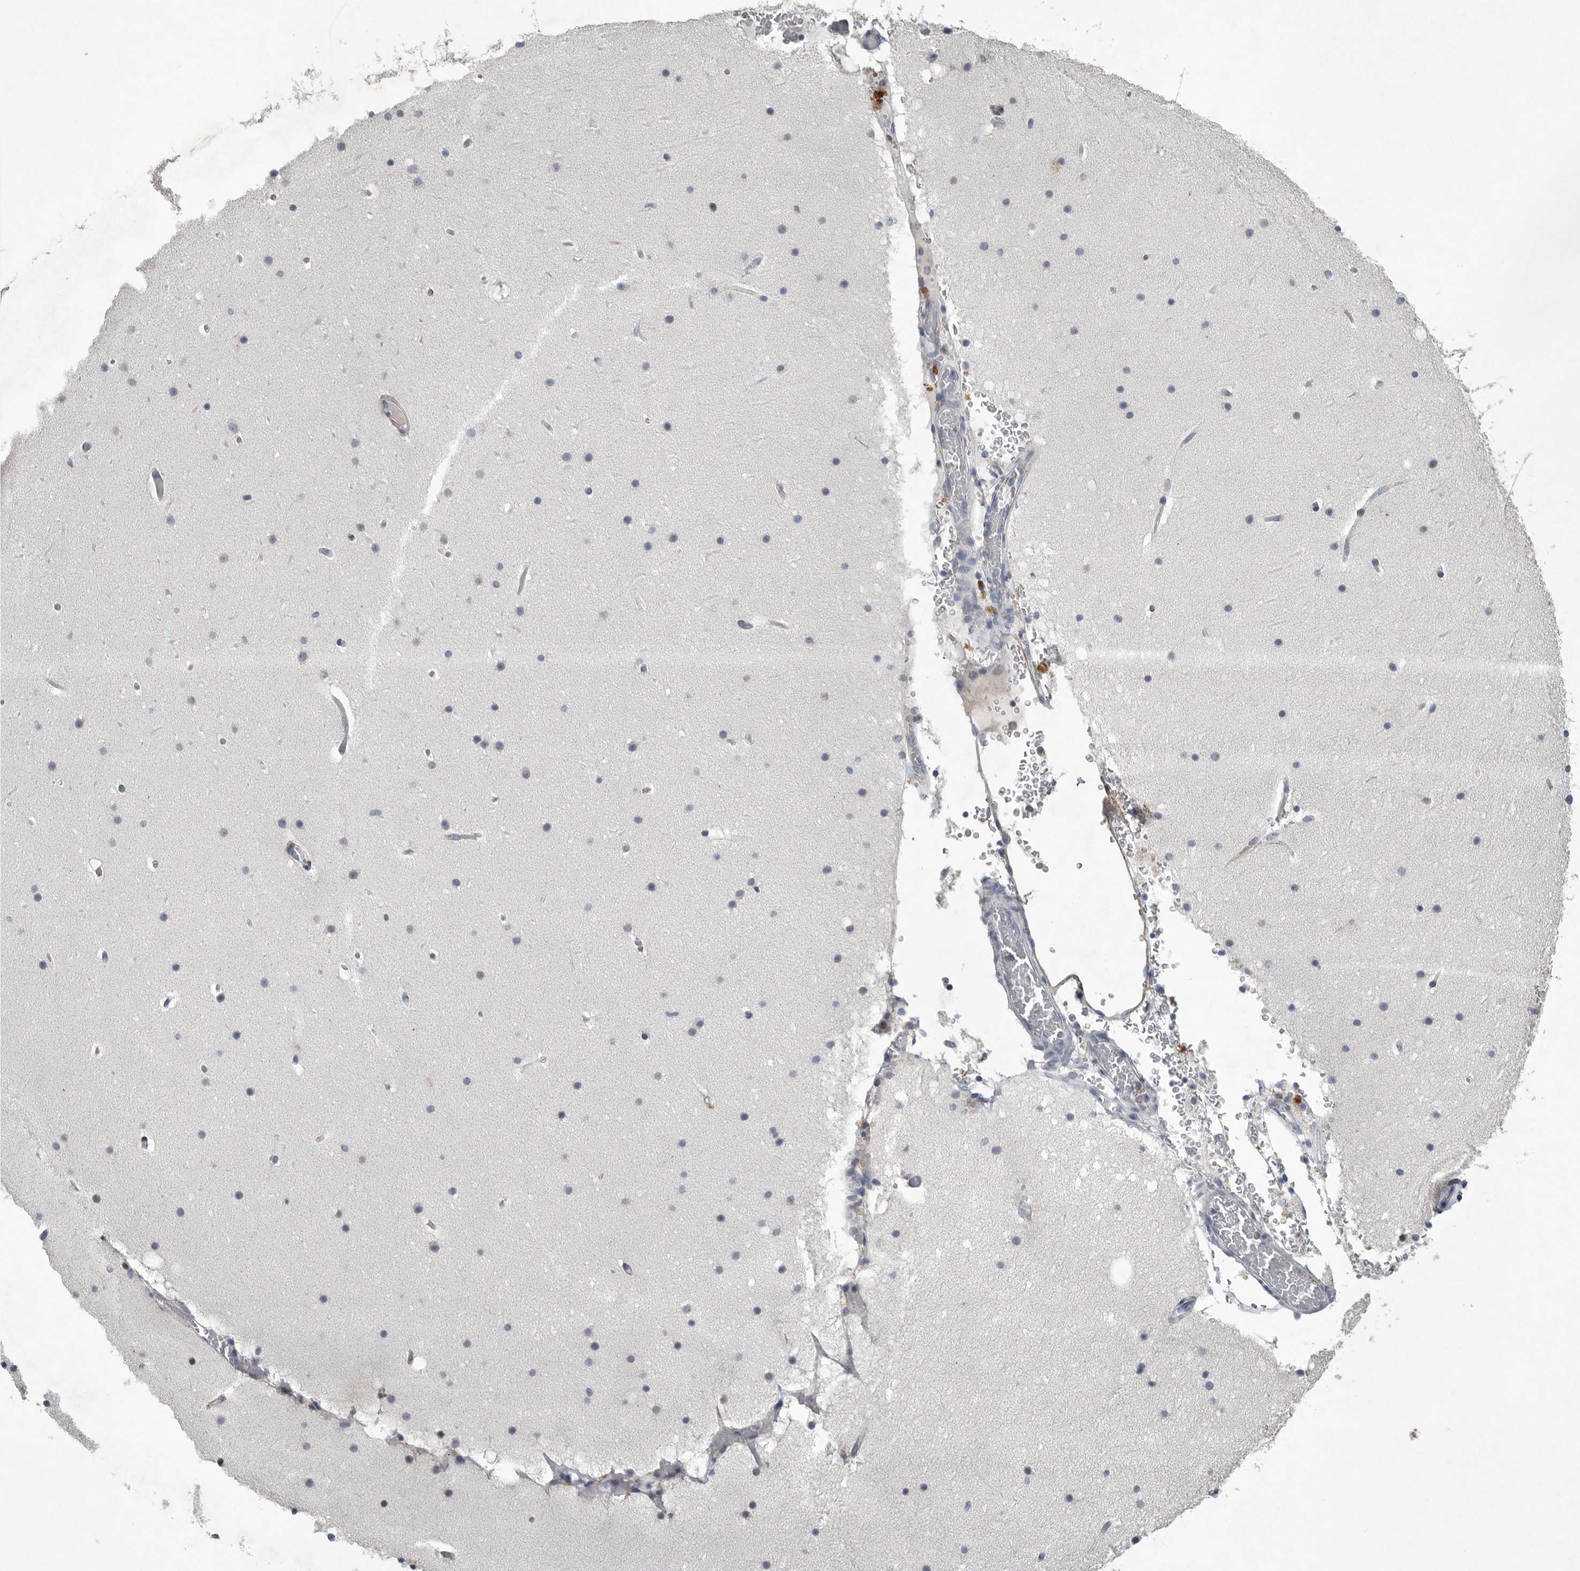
{"staining": {"intensity": "negative", "quantity": "none", "location": "none"}, "tissue": "cerebellum", "cell_type": "Cells in granular layer", "image_type": "normal", "snomed": [{"axis": "morphology", "description": "Normal tissue, NOS"}, {"axis": "topography", "description": "Cerebellum"}], "caption": "Immunohistochemistry of benign cerebellum demonstrates no expression in cells in granular layer.", "gene": "MINPP1", "patient": {"sex": "male", "age": 57}}